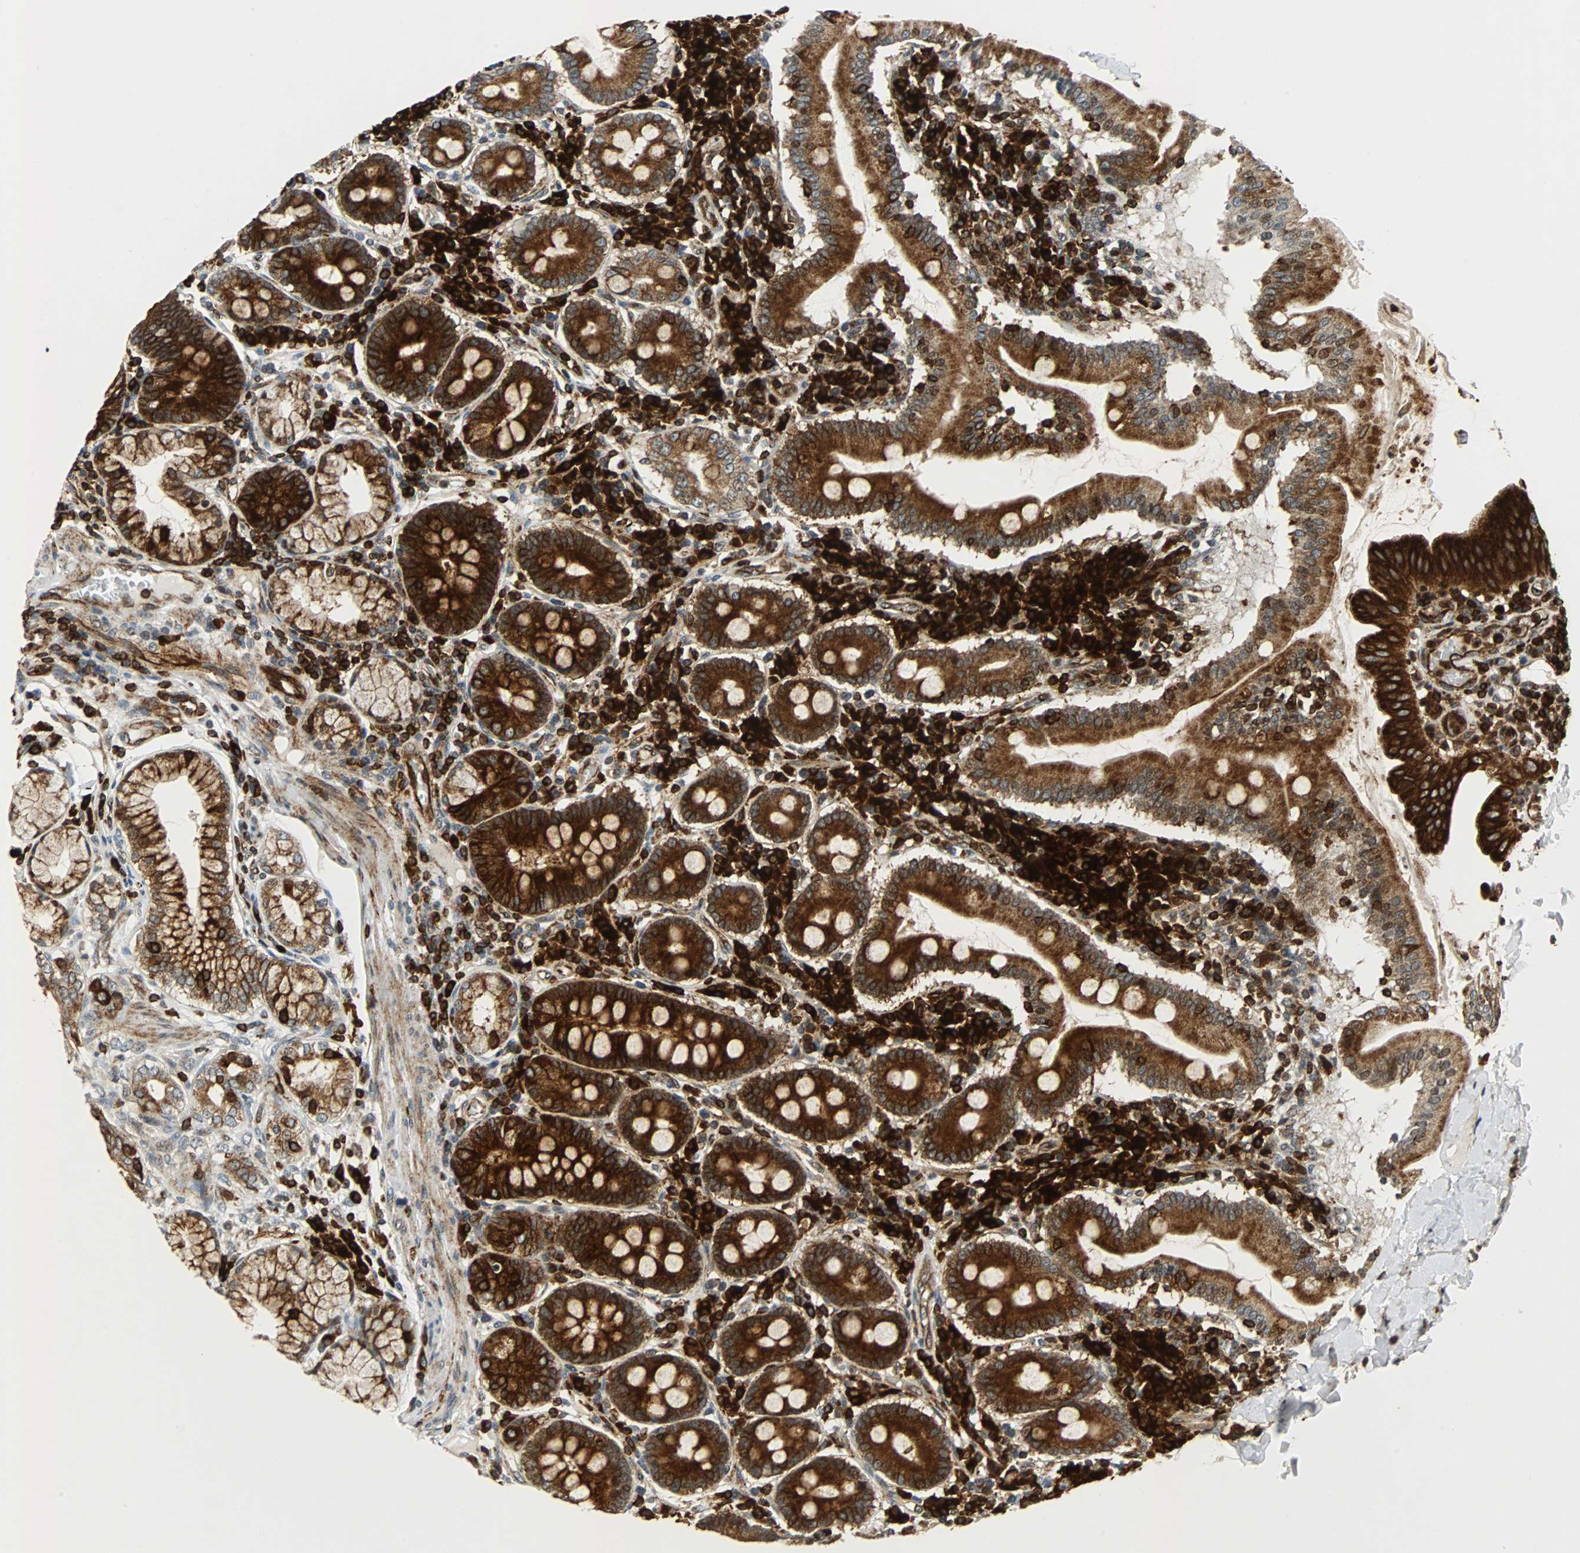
{"staining": {"intensity": "strong", "quantity": ">75%", "location": "cytoplasmic/membranous"}, "tissue": "duodenum", "cell_type": "Glandular cells", "image_type": "normal", "snomed": [{"axis": "morphology", "description": "Normal tissue, NOS"}, {"axis": "topography", "description": "Duodenum"}], "caption": "High-magnification brightfield microscopy of unremarkable duodenum stained with DAB (3,3'-diaminobenzidine) (brown) and counterstained with hematoxylin (blue). glandular cells exhibit strong cytoplasmic/membranous staining is appreciated in approximately>75% of cells.", "gene": "TUBA4A", "patient": {"sex": "male", "age": 50}}